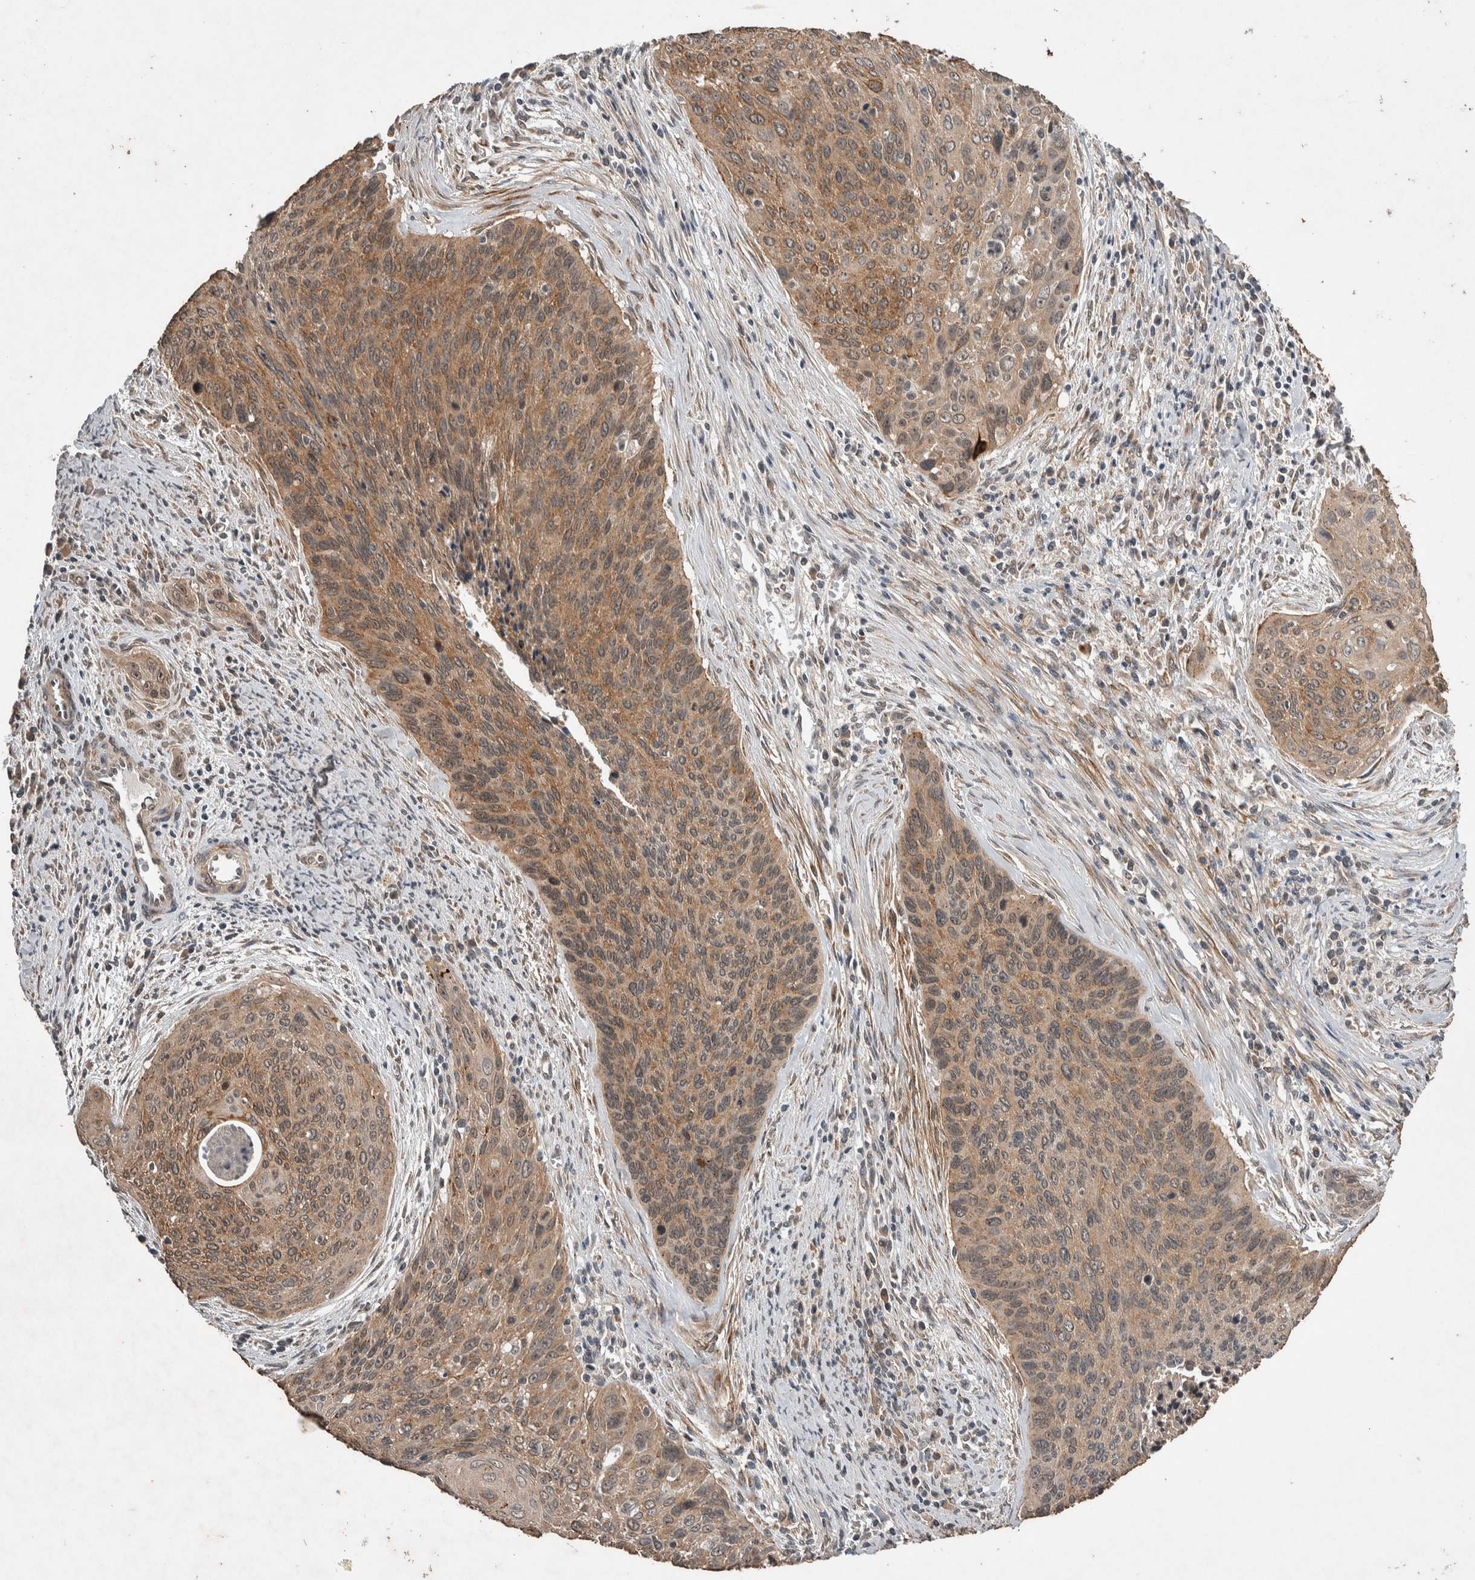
{"staining": {"intensity": "moderate", "quantity": ">75%", "location": "cytoplasmic/membranous"}, "tissue": "cervical cancer", "cell_type": "Tumor cells", "image_type": "cancer", "snomed": [{"axis": "morphology", "description": "Squamous cell carcinoma, NOS"}, {"axis": "topography", "description": "Cervix"}], "caption": "The photomicrograph shows a brown stain indicating the presence of a protein in the cytoplasmic/membranous of tumor cells in cervical cancer.", "gene": "DVL2", "patient": {"sex": "female", "age": 55}}